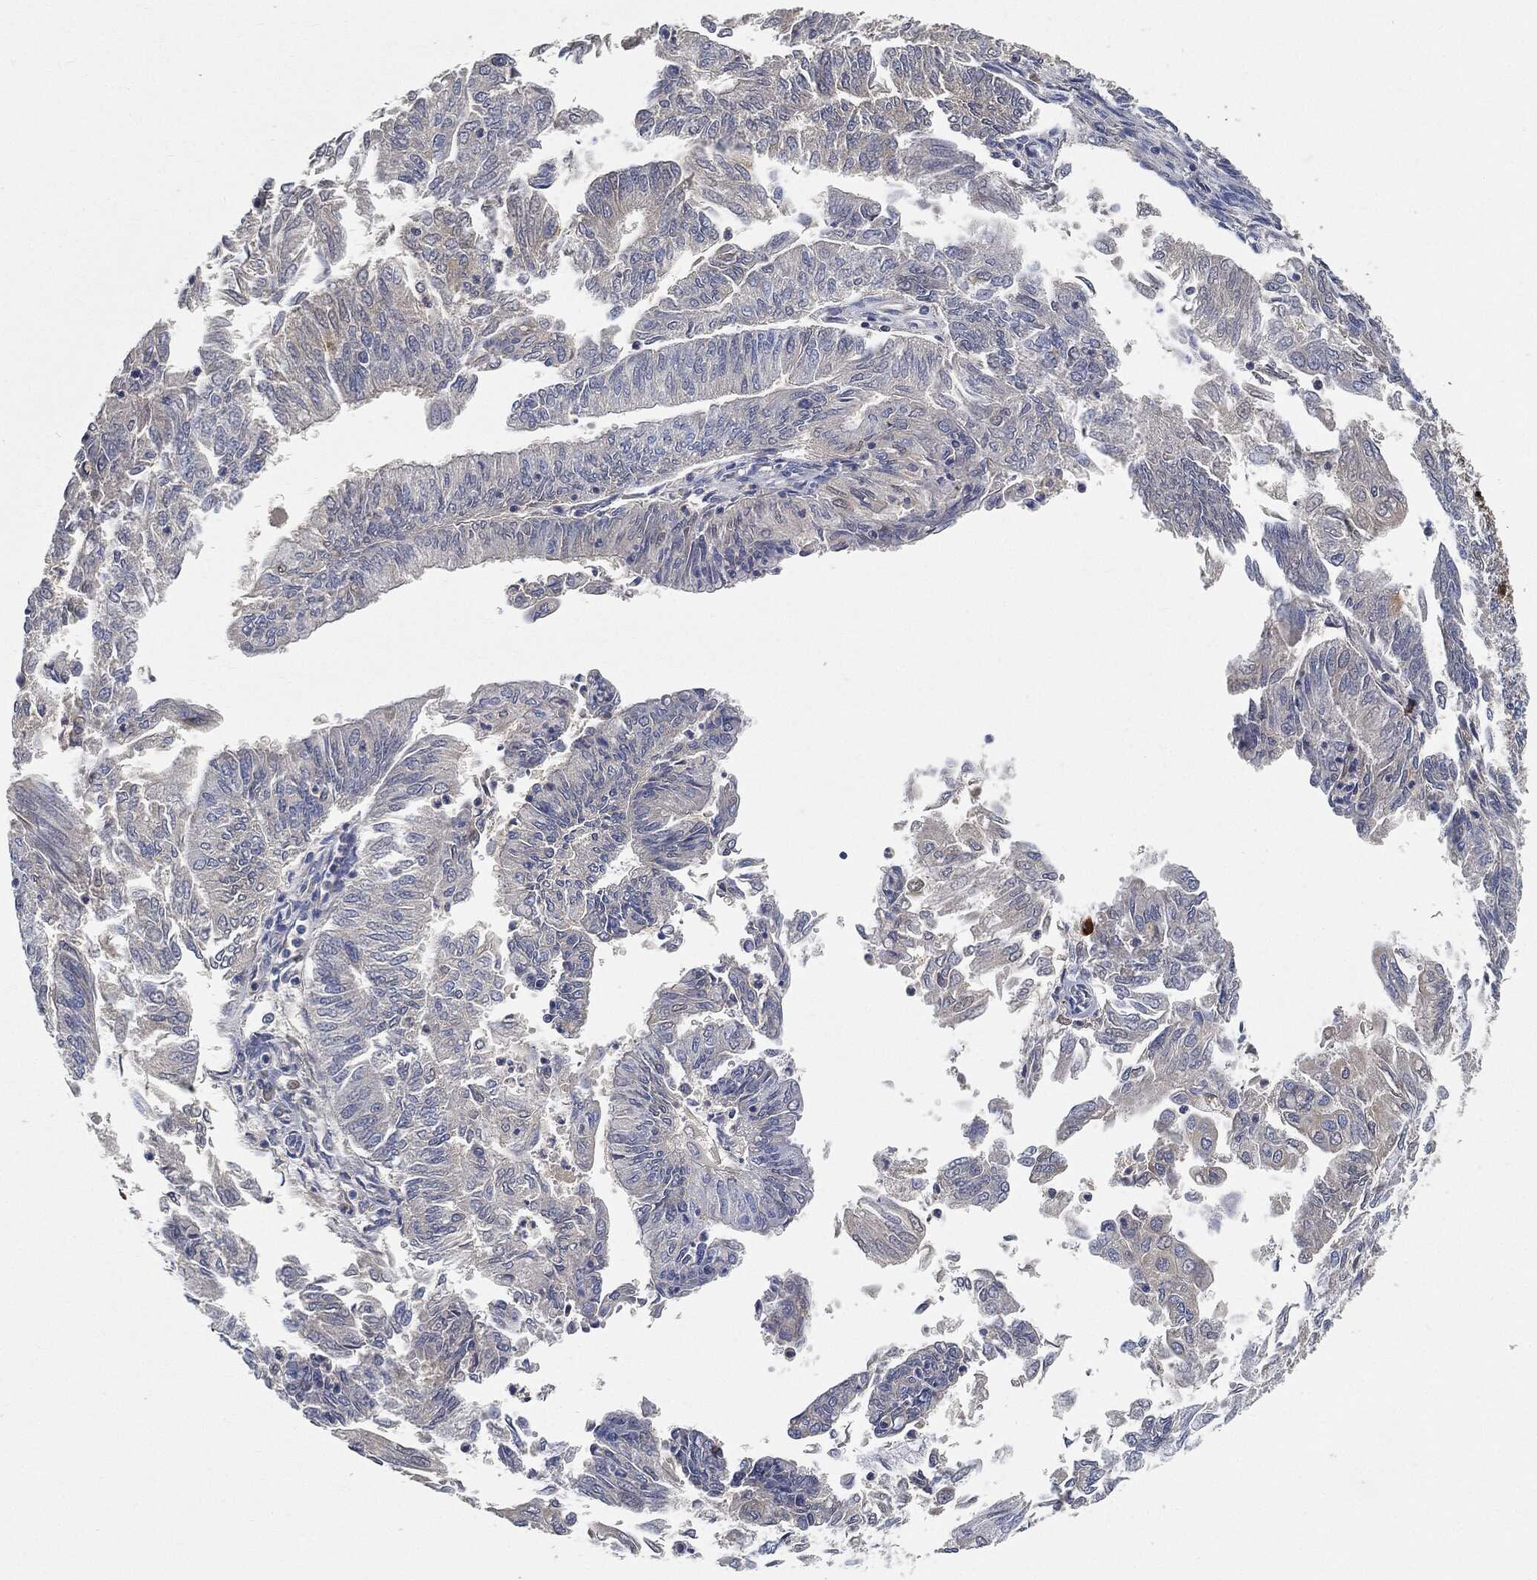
{"staining": {"intensity": "negative", "quantity": "none", "location": "none"}, "tissue": "endometrial cancer", "cell_type": "Tumor cells", "image_type": "cancer", "snomed": [{"axis": "morphology", "description": "Adenocarcinoma, NOS"}, {"axis": "topography", "description": "Endometrium"}], "caption": "Tumor cells show no significant staining in endometrial cancer (adenocarcinoma).", "gene": "IGLV6-57", "patient": {"sex": "female", "age": 59}}